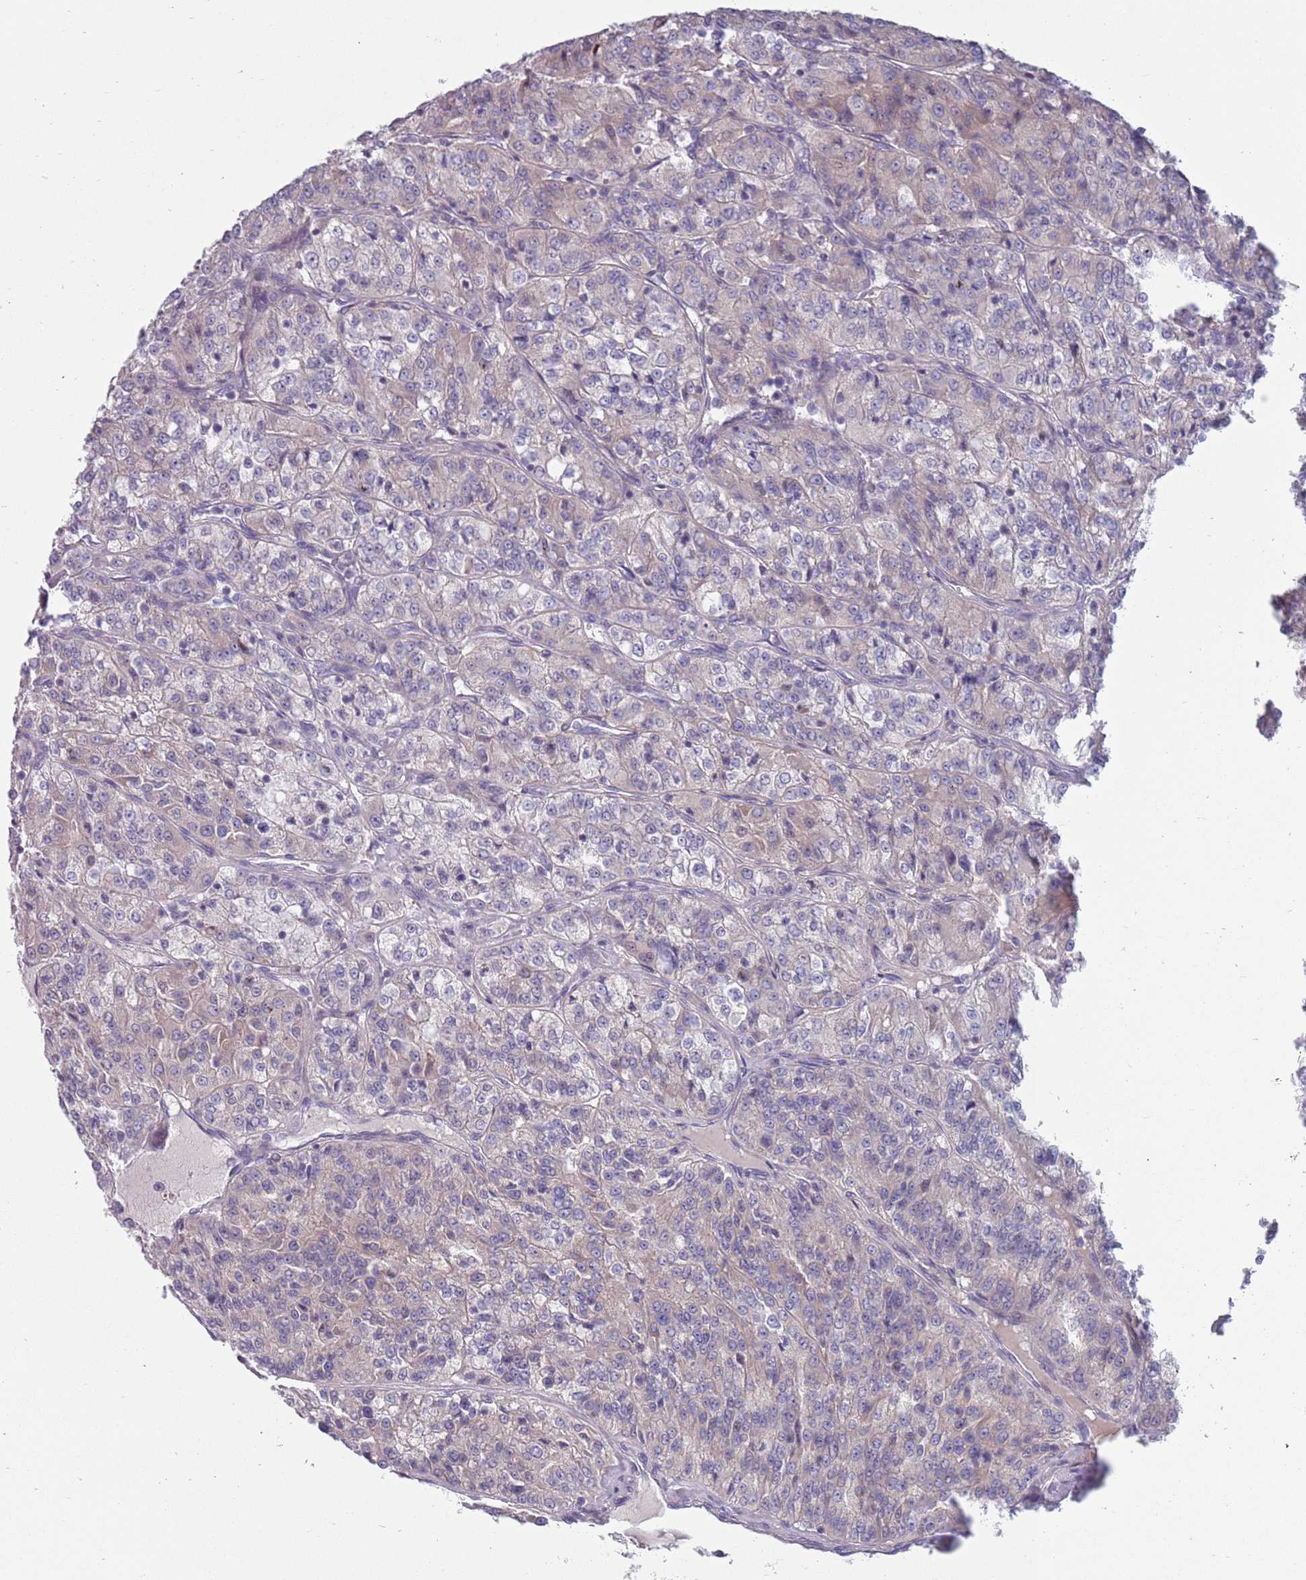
{"staining": {"intensity": "negative", "quantity": "none", "location": "none"}, "tissue": "renal cancer", "cell_type": "Tumor cells", "image_type": "cancer", "snomed": [{"axis": "morphology", "description": "Adenocarcinoma, NOS"}, {"axis": "topography", "description": "Kidney"}], "caption": "Immunohistochemical staining of human renal adenocarcinoma demonstrates no significant expression in tumor cells.", "gene": "CLNS1A", "patient": {"sex": "female", "age": 63}}